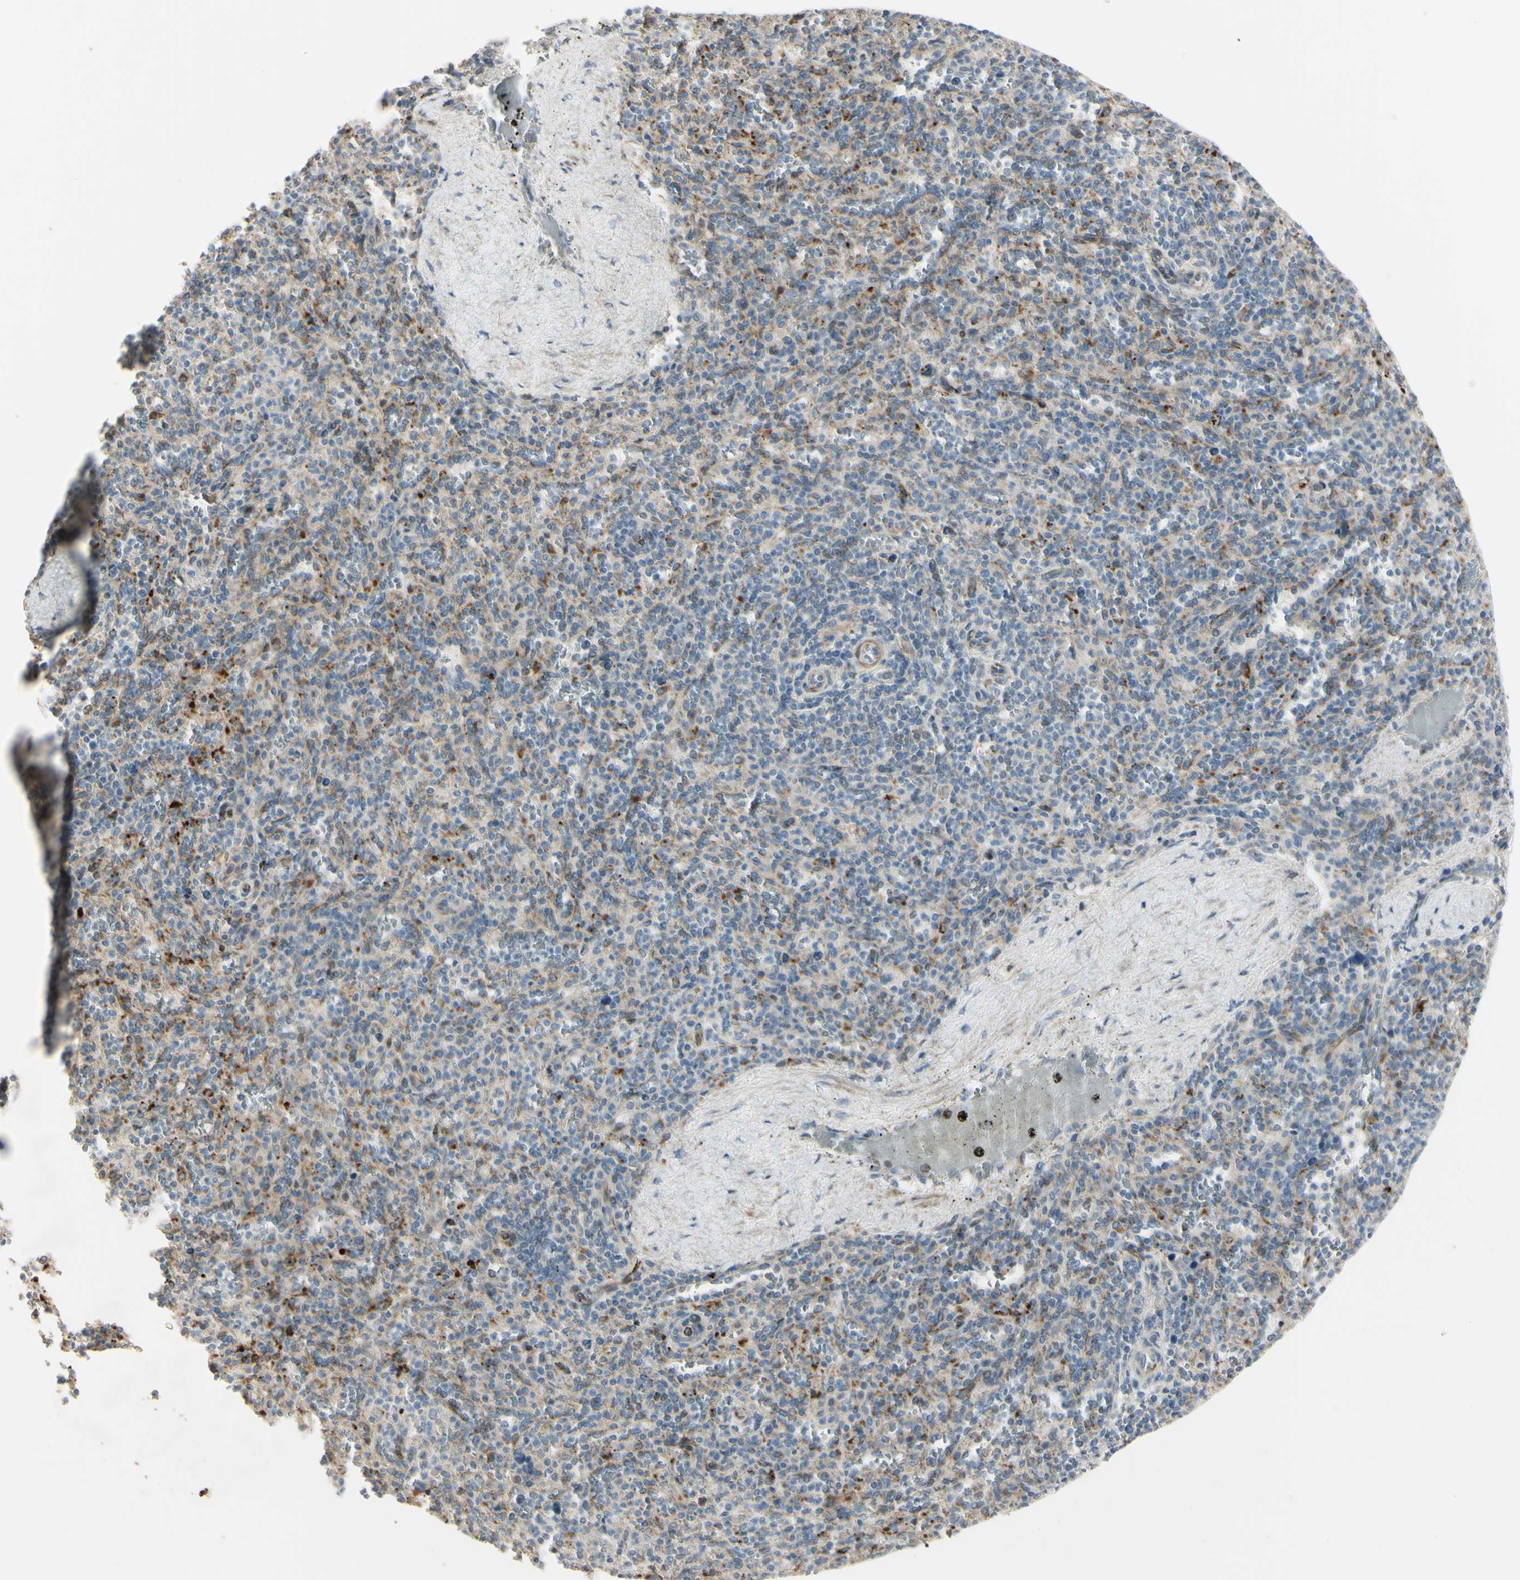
{"staining": {"intensity": "negative", "quantity": "none", "location": "none"}, "tissue": "spleen", "cell_type": "Cells in red pulp", "image_type": "normal", "snomed": [{"axis": "morphology", "description": "Normal tissue, NOS"}, {"axis": "topography", "description": "Spleen"}], "caption": "IHC micrograph of unremarkable spleen: human spleen stained with DAB (3,3'-diaminobenzidine) displays no significant protein positivity in cells in red pulp. The staining was performed using DAB (3,3'-diaminobenzidine) to visualize the protein expression in brown, while the nuclei were stained in blue with hematoxylin (Magnification: 20x).", "gene": "NDFIP1", "patient": {"sex": "male", "age": 36}}